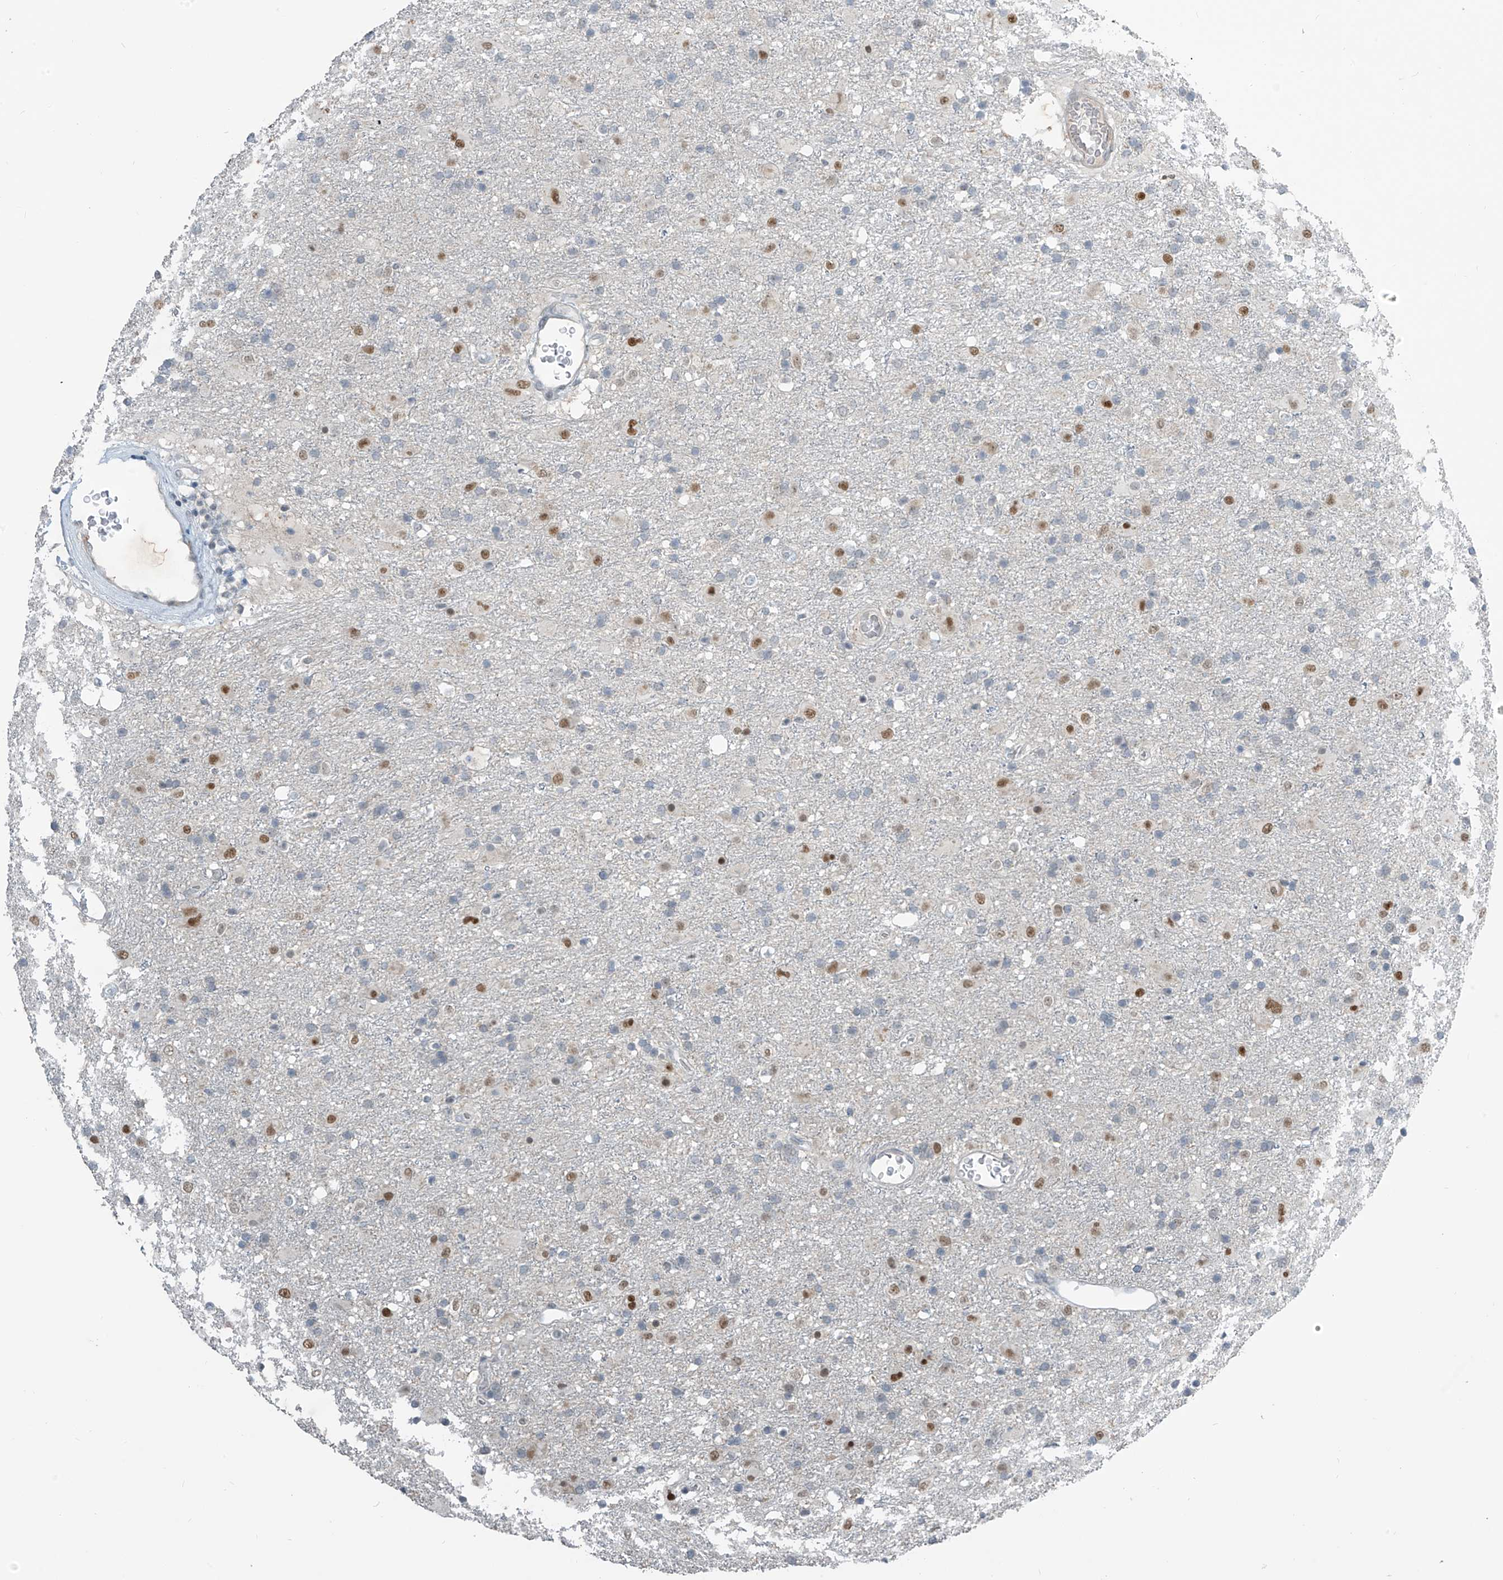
{"staining": {"intensity": "moderate", "quantity": "<25%", "location": "nuclear"}, "tissue": "glioma", "cell_type": "Tumor cells", "image_type": "cancer", "snomed": [{"axis": "morphology", "description": "Glioma, malignant, Low grade"}, {"axis": "topography", "description": "Brain"}], "caption": "Malignant glioma (low-grade) was stained to show a protein in brown. There is low levels of moderate nuclear expression in about <25% of tumor cells. The protein is shown in brown color, while the nuclei are stained blue.", "gene": "METAP1D", "patient": {"sex": "male", "age": 65}}